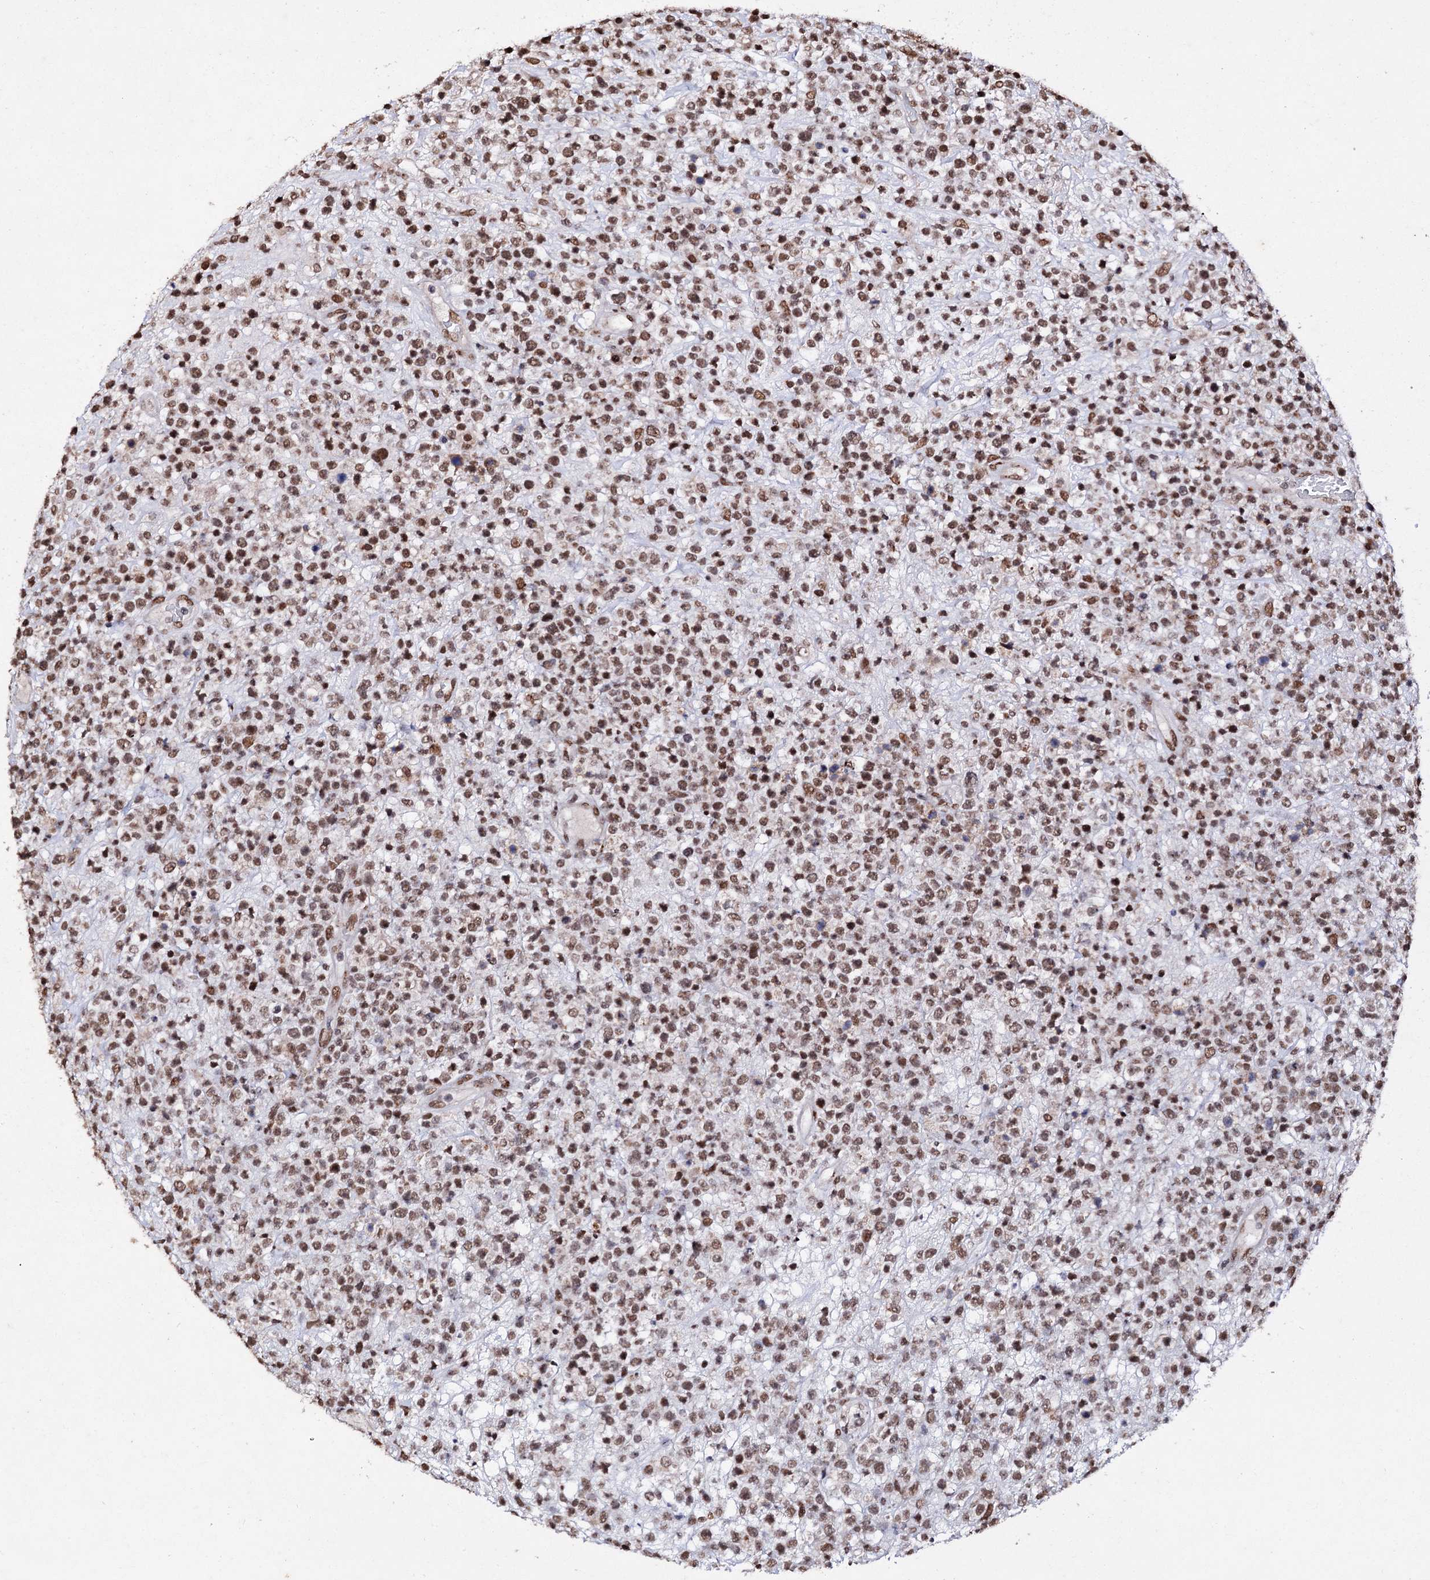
{"staining": {"intensity": "moderate", "quantity": ">75%", "location": "nuclear"}, "tissue": "lymphoma", "cell_type": "Tumor cells", "image_type": "cancer", "snomed": [{"axis": "morphology", "description": "Malignant lymphoma, non-Hodgkin's type, High grade"}, {"axis": "topography", "description": "Colon"}], "caption": "Brown immunohistochemical staining in human lymphoma shows moderate nuclear positivity in about >75% of tumor cells. The staining was performed using DAB (3,3'-diaminobenzidine), with brown indicating positive protein expression. Nuclei are stained blue with hematoxylin.", "gene": "MATR3", "patient": {"sex": "female", "age": 53}}